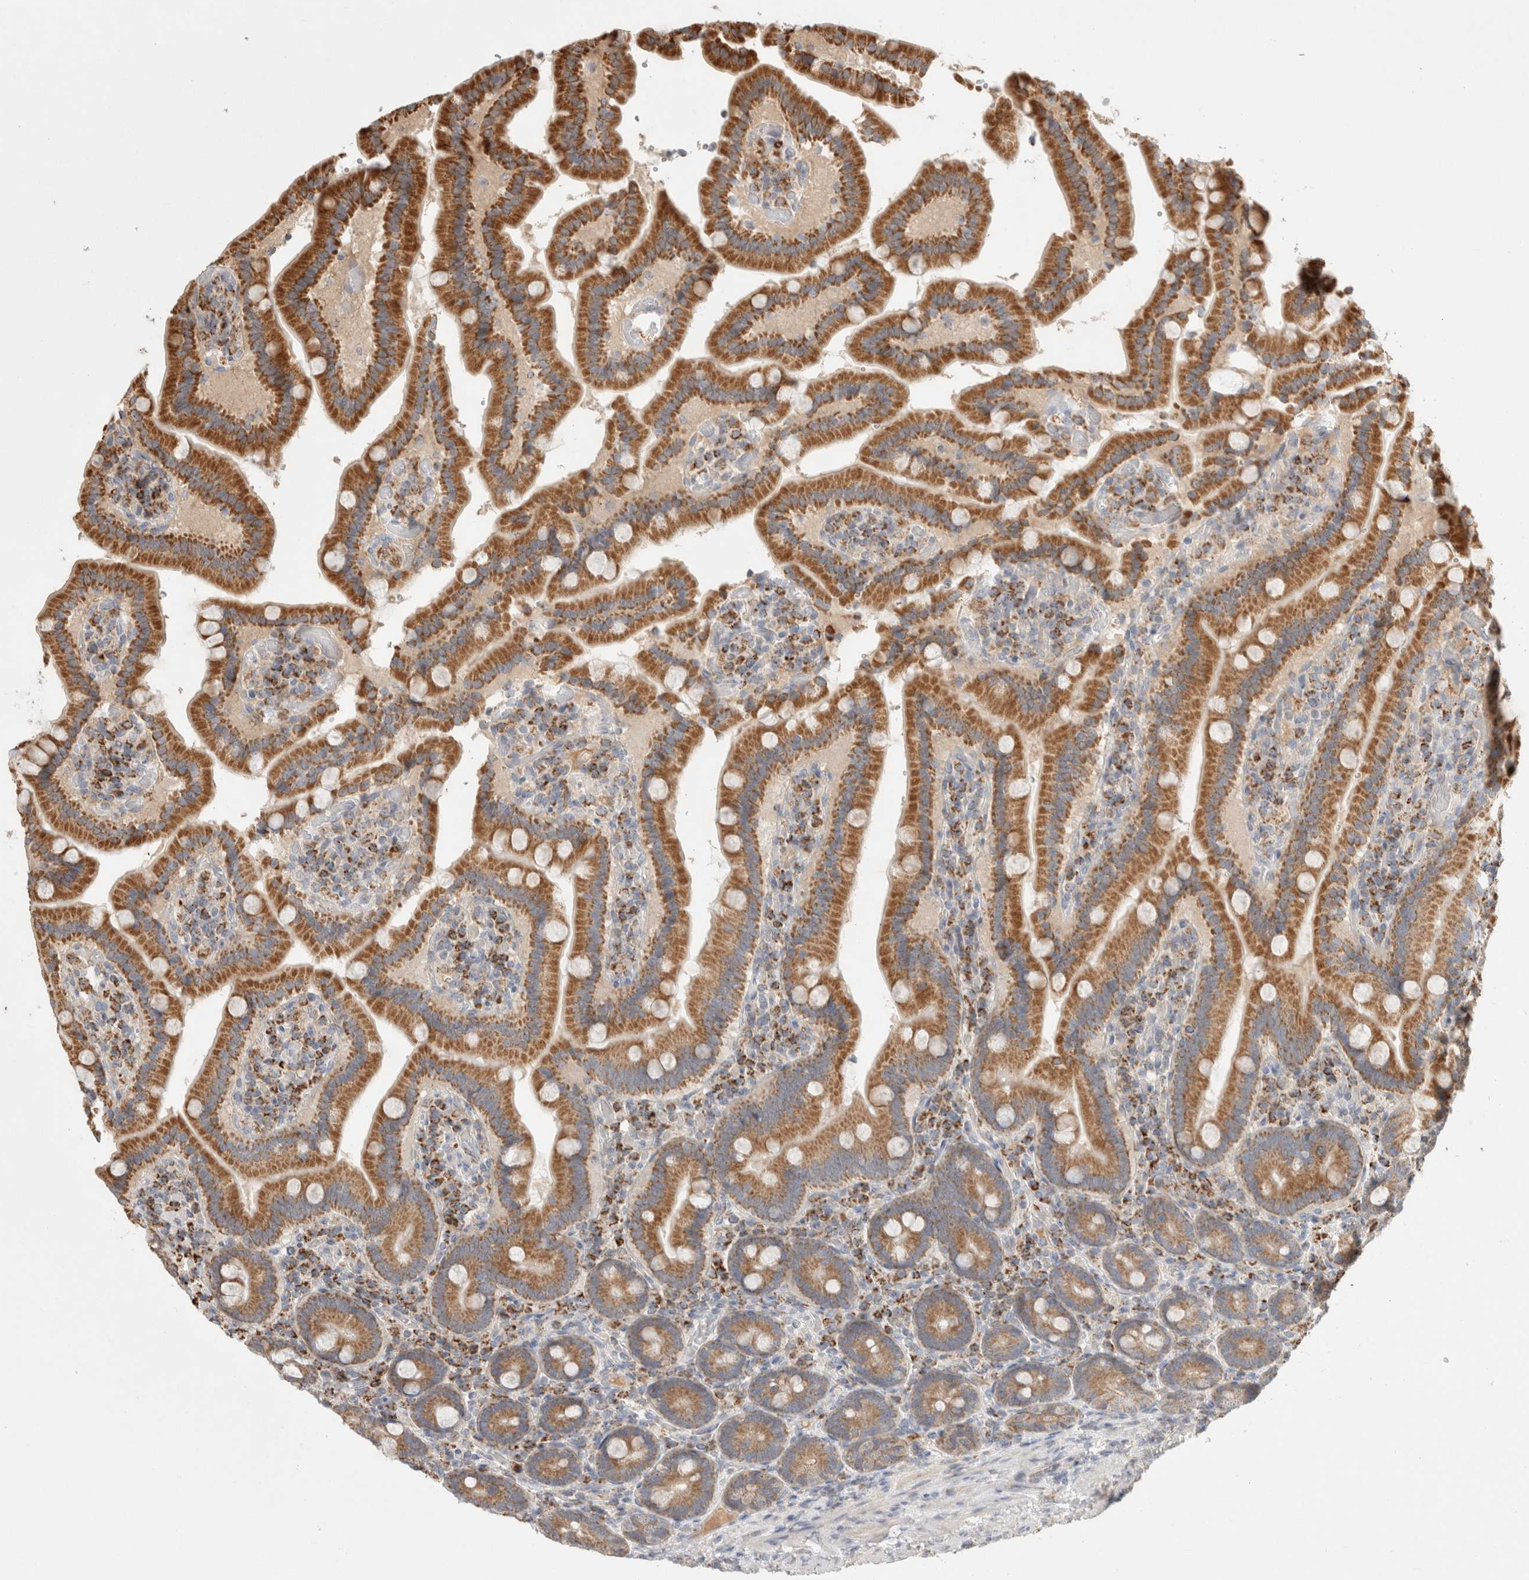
{"staining": {"intensity": "strong", "quantity": ">75%", "location": "cytoplasmic/membranous"}, "tissue": "duodenum", "cell_type": "Glandular cells", "image_type": "normal", "snomed": [{"axis": "morphology", "description": "Normal tissue, NOS"}, {"axis": "topography", "description": "Duodenum"}], "caption": "Glandular cells exhibit high levels of strong cytoplasmic/membranous staining in approximately >75% of cells in benign human duodenum. The protein of interest is shown in brown color, while the nuclei are stained blue.", "gene": "HROB", "patient": {"sex": "female", "age": 62}}